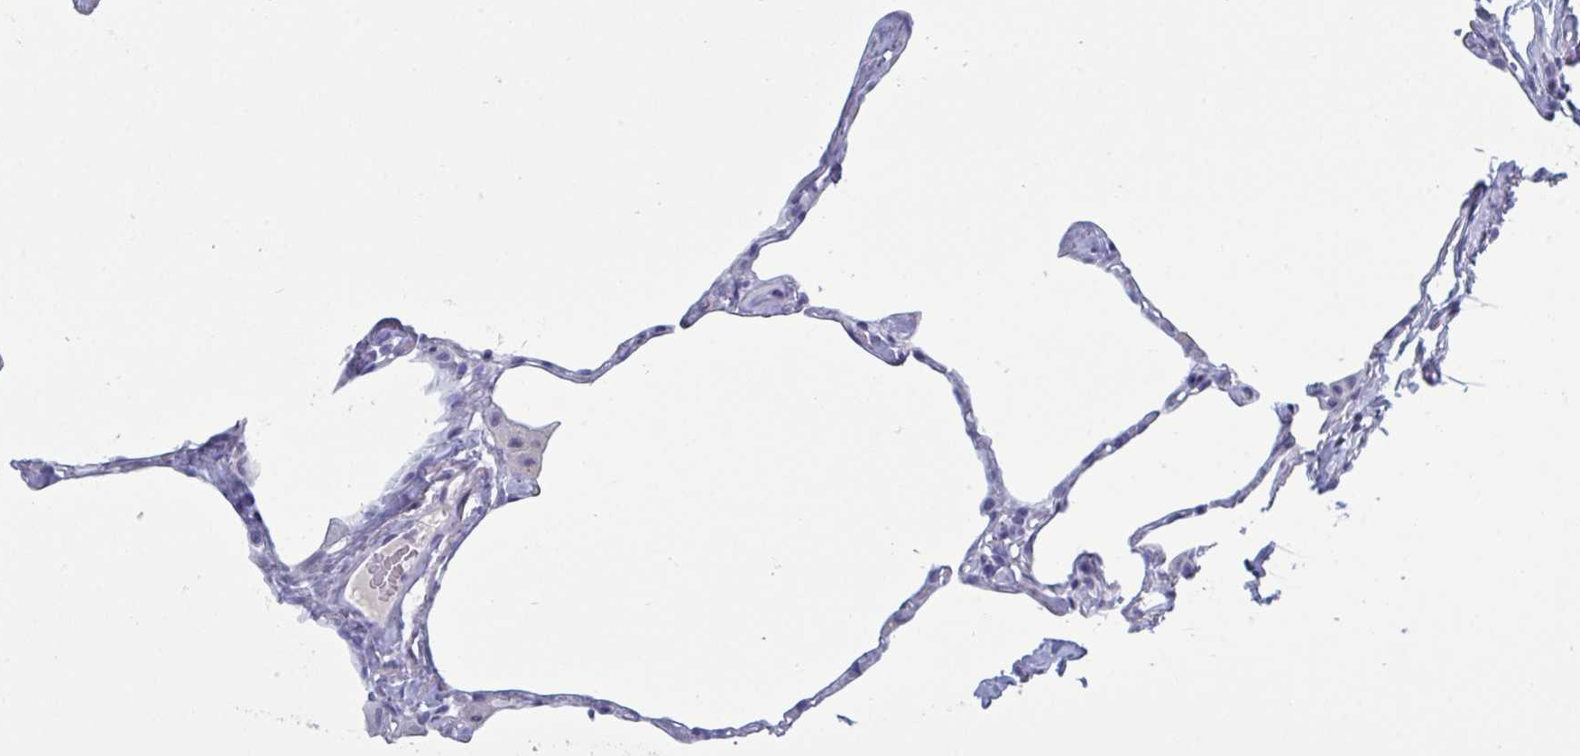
{"staining": {"intensity": "negative", "quantity": "none", "location": "none"}, "tissue": "lung", "cell_type": "Alveolar cells", "image_type": "normal", "snomed": [{"axis": "morphology", "description": "Normal tissue, NOS"}, {"axis": "topography", "description": "Lung"}], "caption": "This is an immunohistochemistry photomicrograph of normal lung. There is no staining in alveolar cells.", "gene": "NDUFC2", "patient": {"sex": "male", "age": 65}}